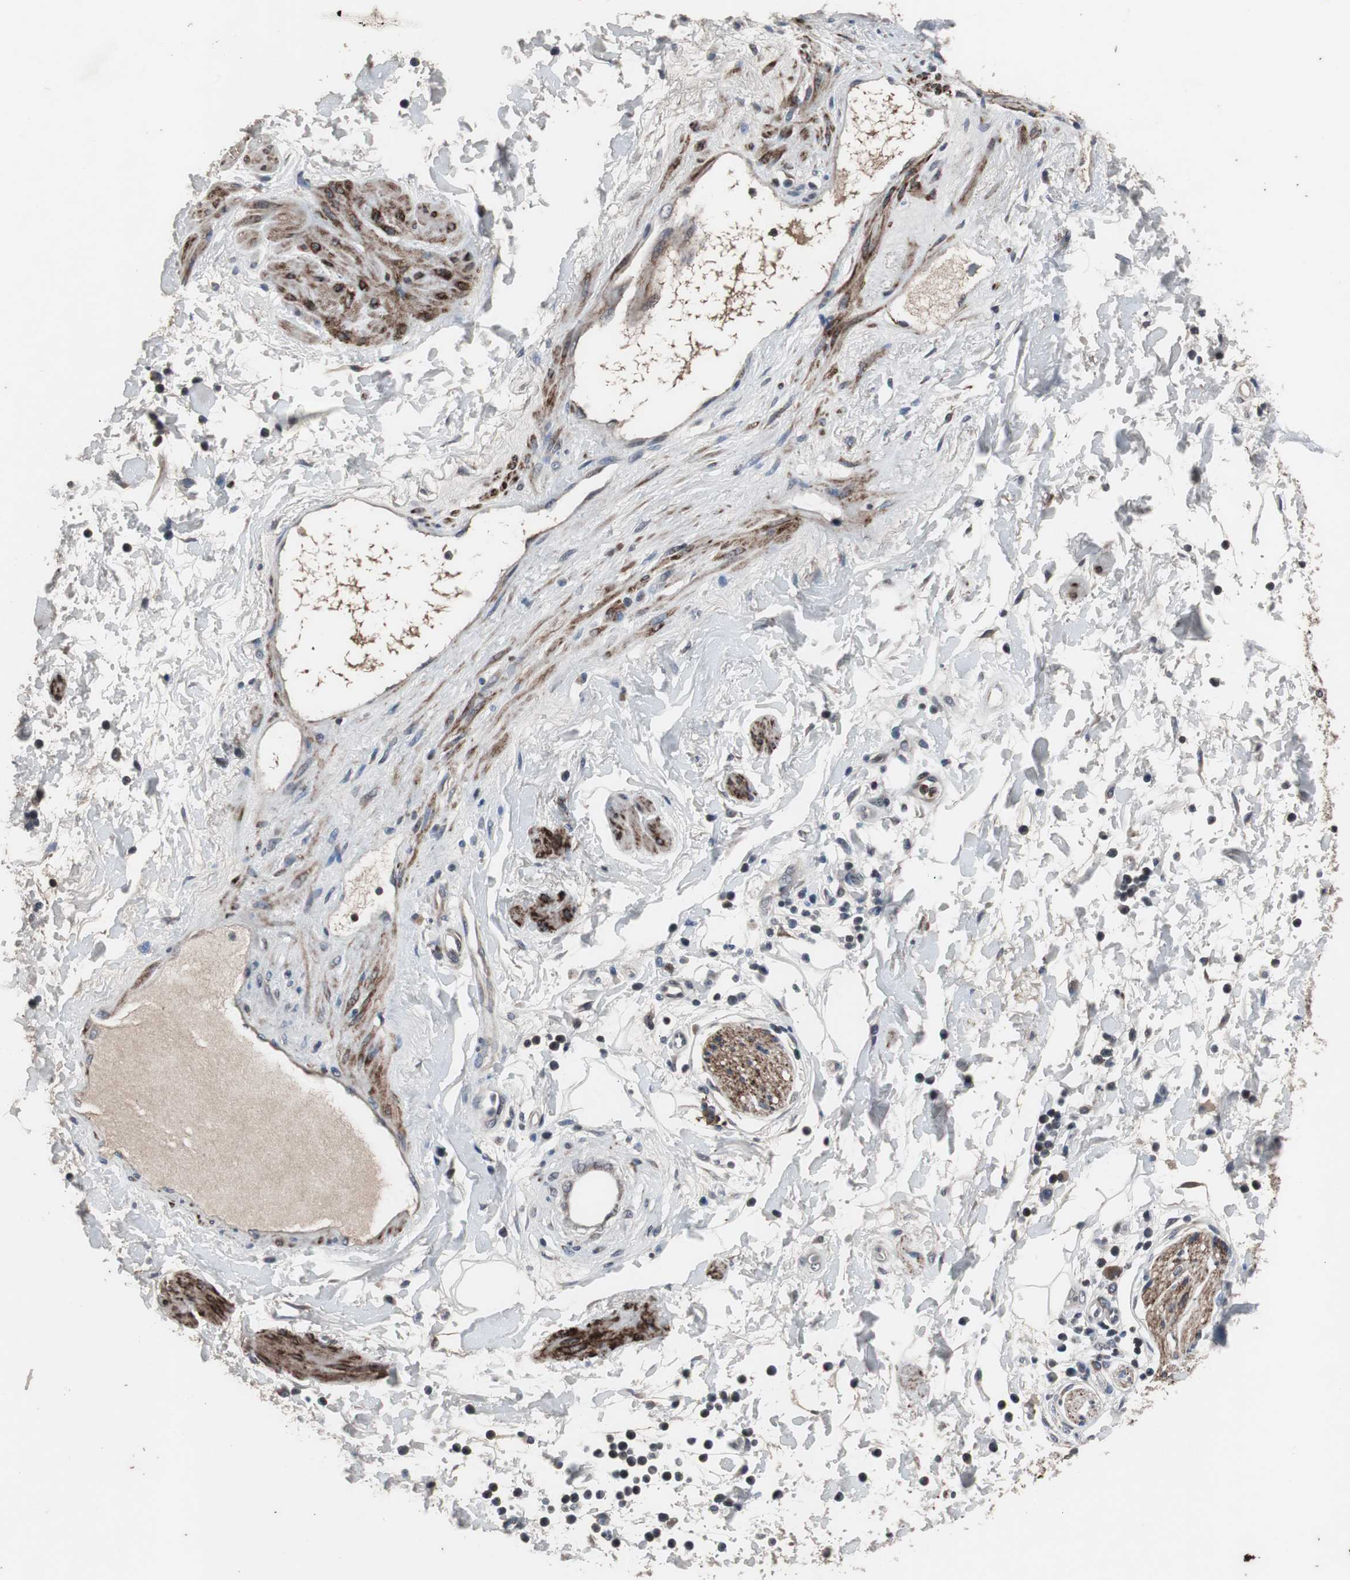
{"staining": {"intensity": "negative", "quantity": "none", "location": "none"}, "tissue": "adipose tissue", "cell_type": "Adipocytes", "image_type": "normal", "snomed": [{"axis": "morphology", "description": "Normal tissue, NOS"}, {"axis": "topography", "description": "Soft tissue"}, {"axis": "topography", "description": "Peripheral nerve tissue"}], "caption": "Immunohistochemistry (IHC) micrograph of benign adipose tissue stained for a protein (brown), which displays no expression in adipocytes.", "gene": "CRADD", "patient": {"sex": "female", "age": 71}}